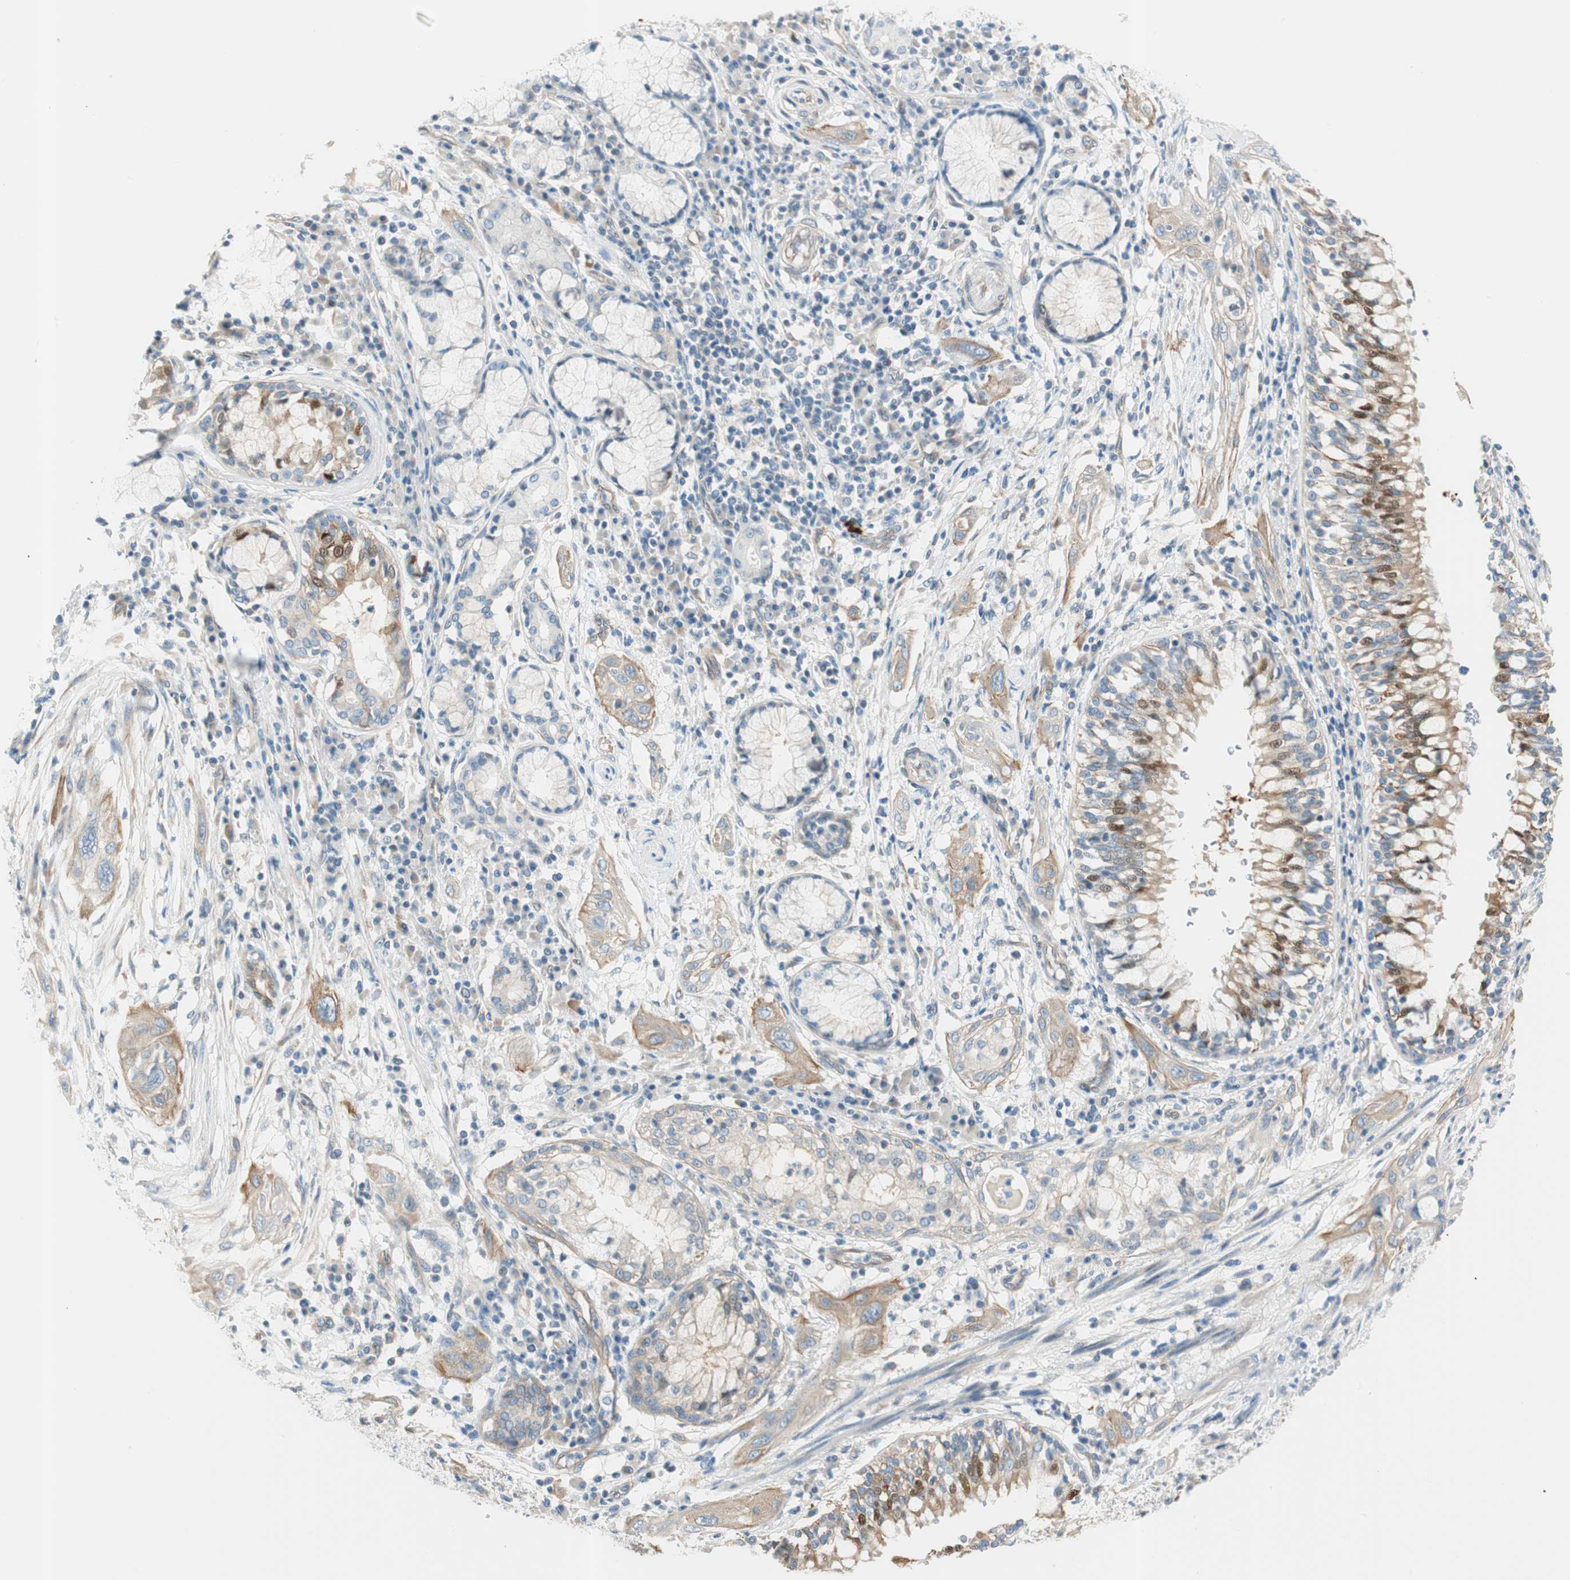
{"staining": {"intensity": "weak", "quantity": ">75%", "location": "cytoplasmic/membranous"}, "tissue": "lung cancer", "cell_type": "Tumor cells", "image_type": "cancer", "snomed": [{"axis": "morphology", "description": "Squamous cell carcinoma, NOS"}, {"axis": "topography", "description": "Lung"}], "caption": "A brown stain highlights weak cytoplasmic/membranous staining of a protein in human lung cancer (squamous cell carcinoma) tumor cells.", "gene": "CDK3", "patient": {"sex": "female", "age": 47}}